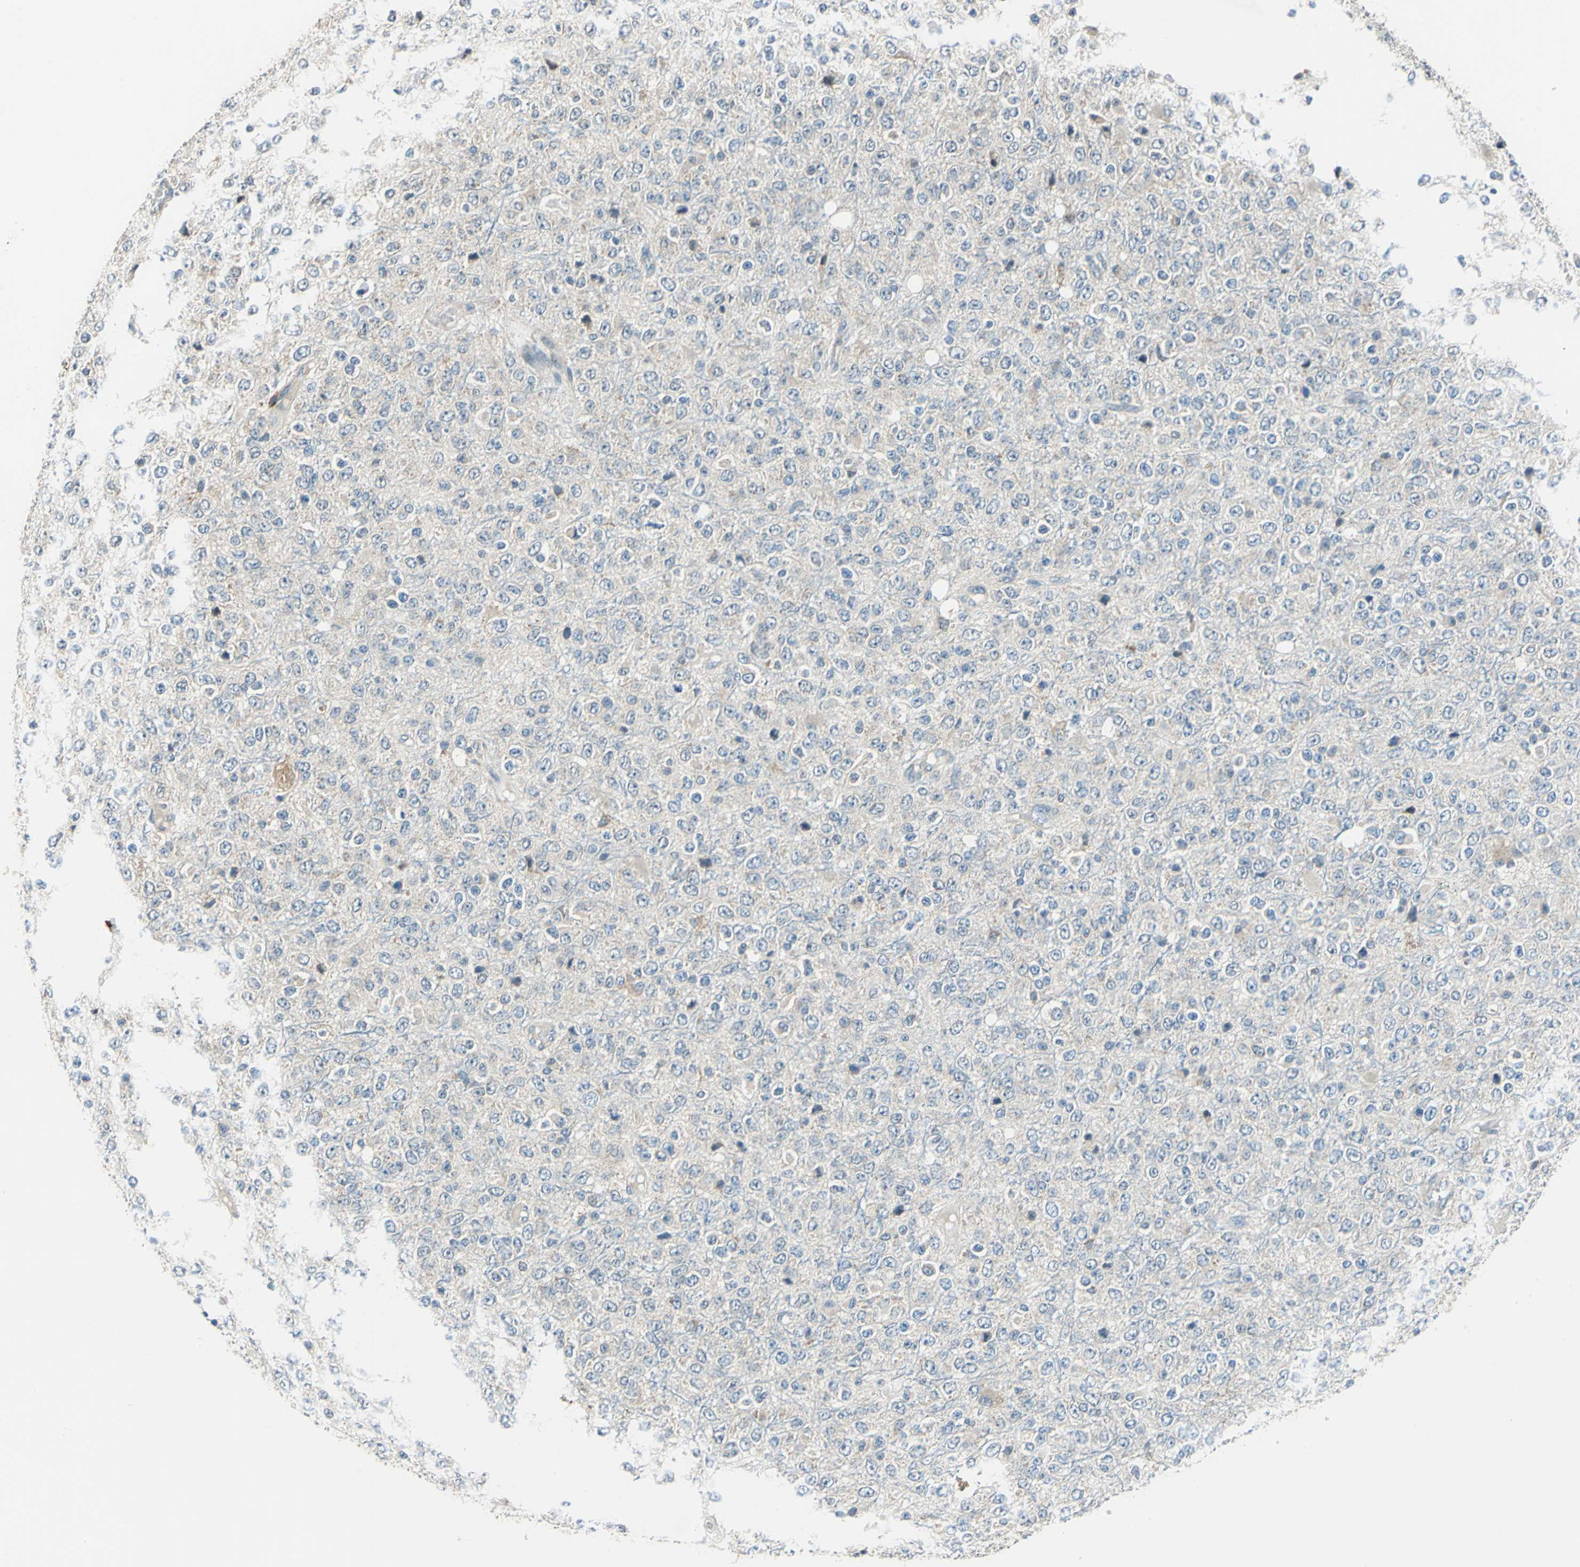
{"staining": {"intensity": "negative", "quantity": "none", "location": "none"}, "tissue": "glioma", "cell_type": "Tumor cells", "image_type": "cancer", "snomed": [{"axis": "morphology", "description": "Glioma, malignant, High grade"}, {"axis": "topography", "description": "pancreas cauda"}], "caption": "High power microscopy histopathology image of an immunohistochemistry (IHC) micrograph of glioma, revealing no significant expression in tumor cells. The staining was performed using DAB to visualize the protein expression in brown, while the nuclei were stained in blue with hematoxylin (Magnification: 20x).", "gene": "CPA3", "patient": {"sex": "male", "age": 60}}